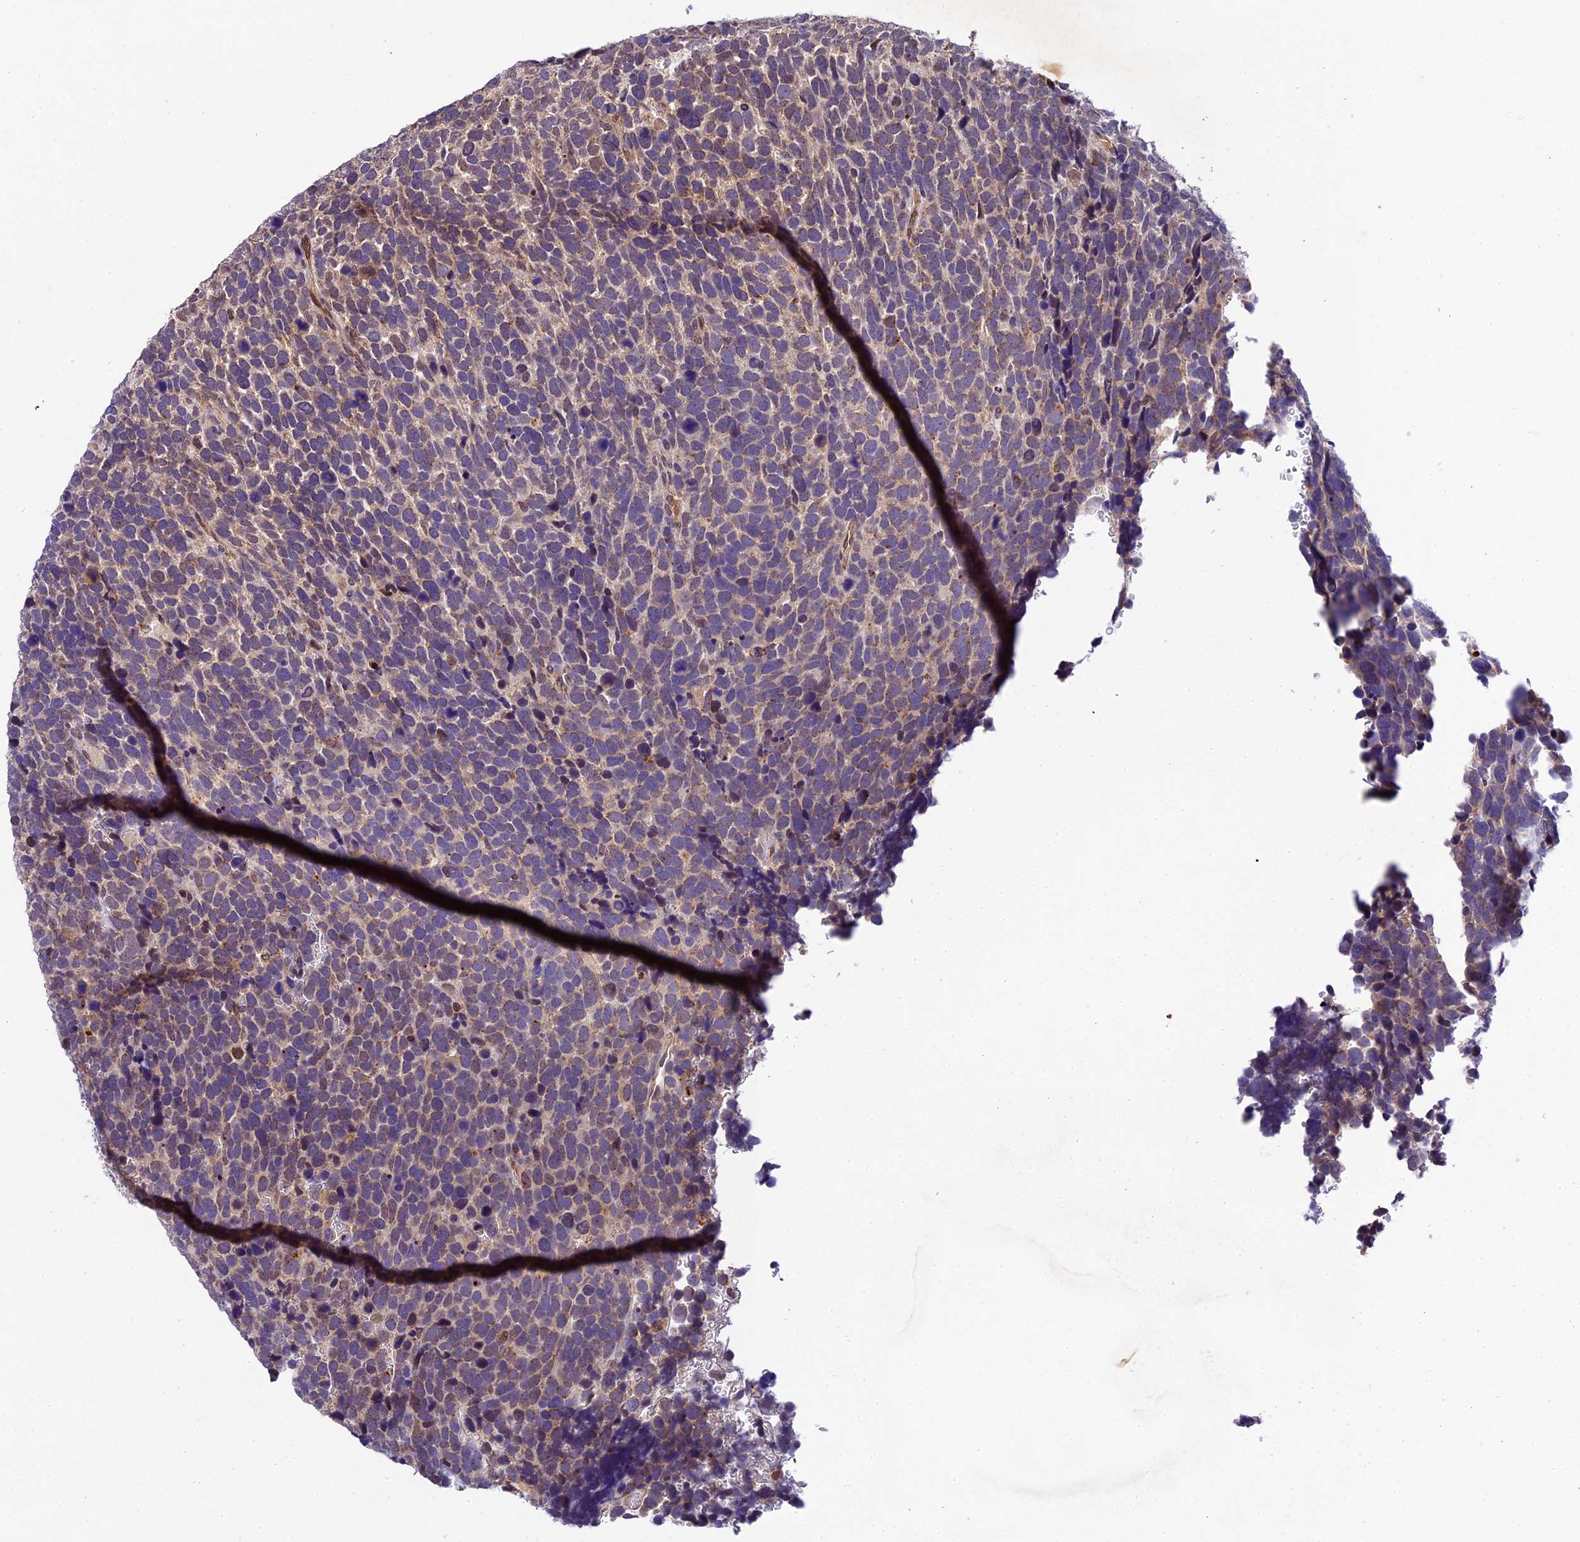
{"staining": {"intensity": "weak", "quantity": "25%-75%", "location": "cytoplasmic/membranous"}, "tissue": "urothelial cancer", "cell_type": "Tumor cells", "image_type": "cancer", "snomed": [{"axis": "morphology", "description": "Urothelial carcinoma, High grade"}, {"axis": "topography", "description": "Urinary bladder"}], "caption": "Immunohistochemical staining of urothelial cancer demonstrates low levels of weak cytoplasmic/membranous protein expression in approximately 25%-75% of tumor cells.", "gene": "CCSER1", "patient": {"sex": "female", "age": 82}}